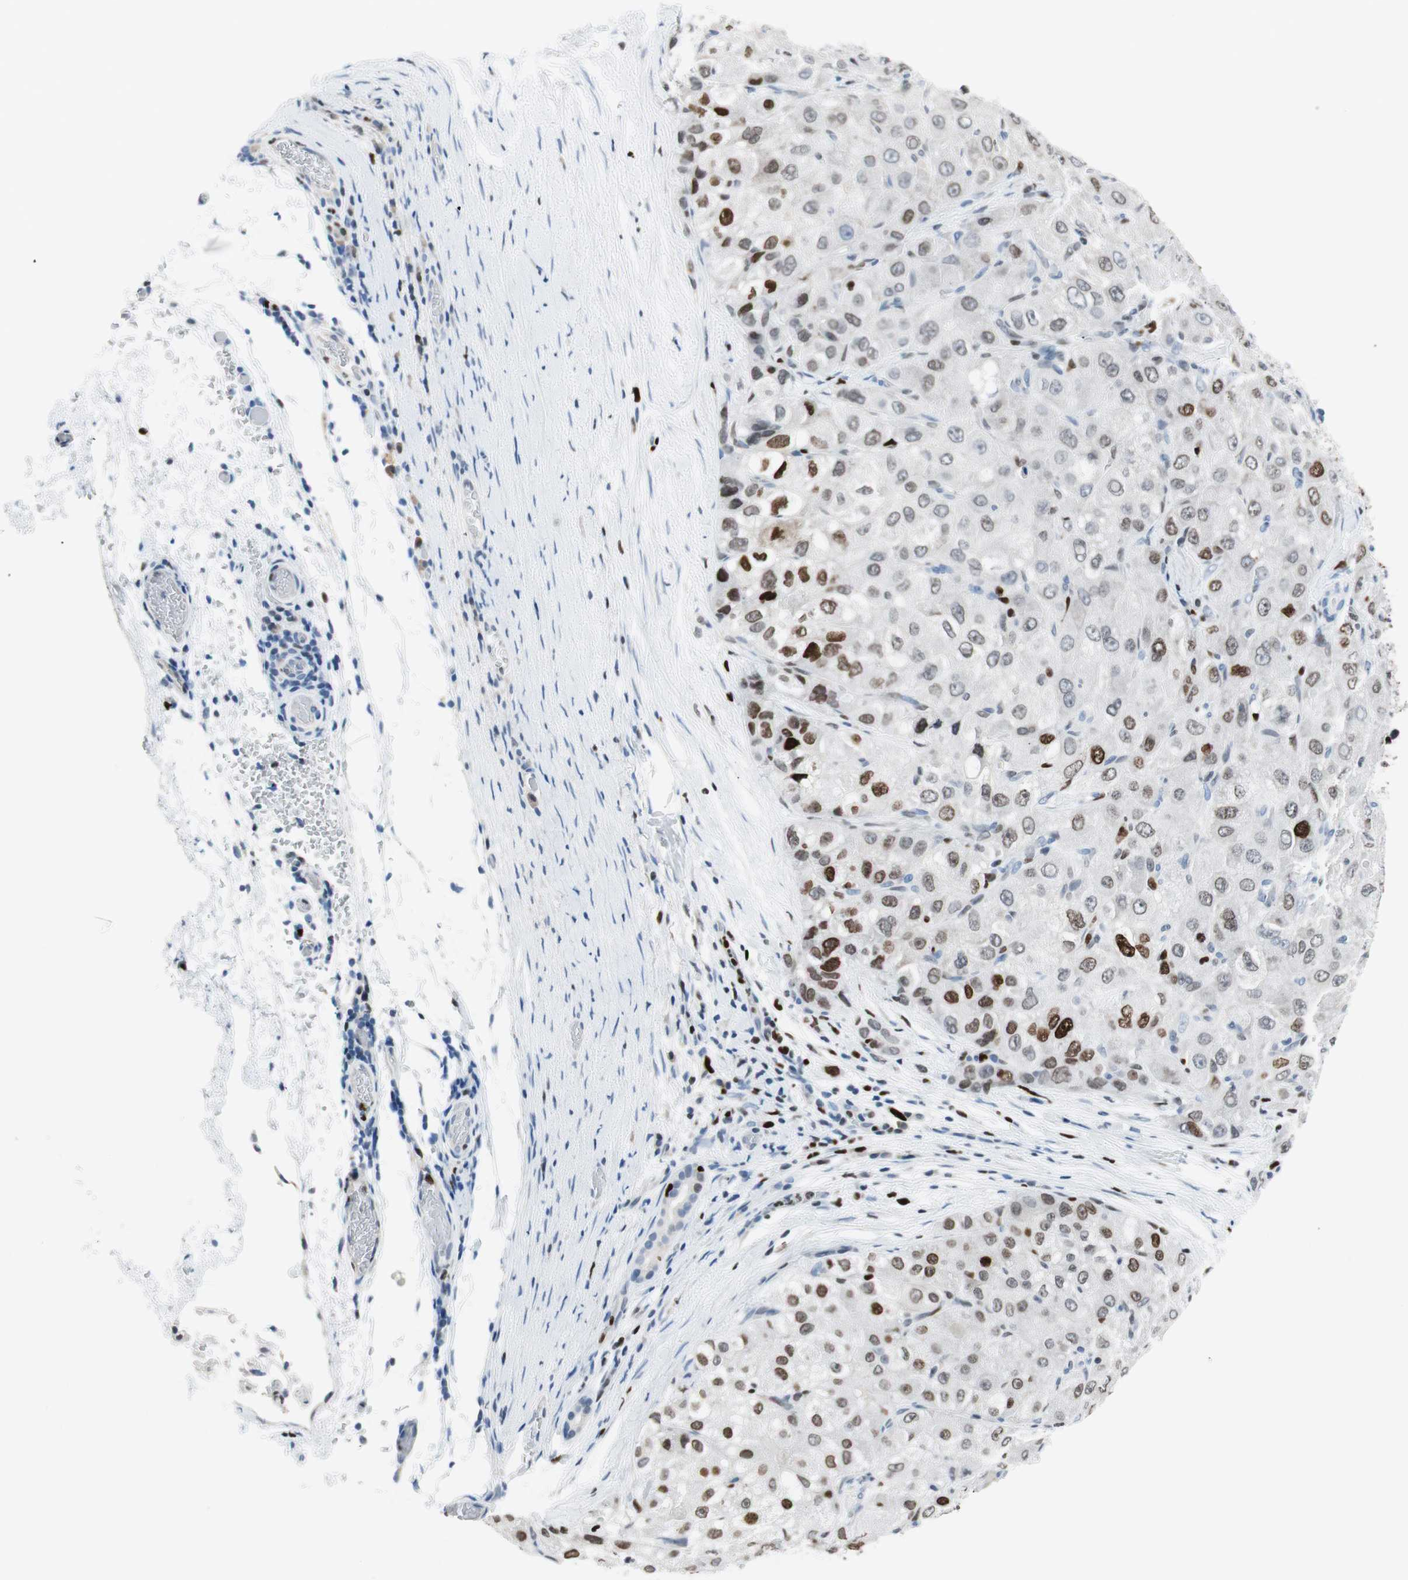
{"staining": {"intensity": "moderate", "quantity": "25%-75%", "location": "nuclear"}, "tissue": "liver cancer", "cell_type": "Tumor cells", "image_type": "cancer", "snomed": [{"axis": "morphology", "description": "Carcinoma, Hepatocellular, NOS"}, {"axis": "topography", "description": "Liver"}], "caption": "Protein expression analysis of hepatocellular carcinoma (liver) demonstrates moderate nuclear staining in approximately 25%-75% of tumor cells.", "gene": "EZH2", "patient": {"sex": "male", "age": 80}}